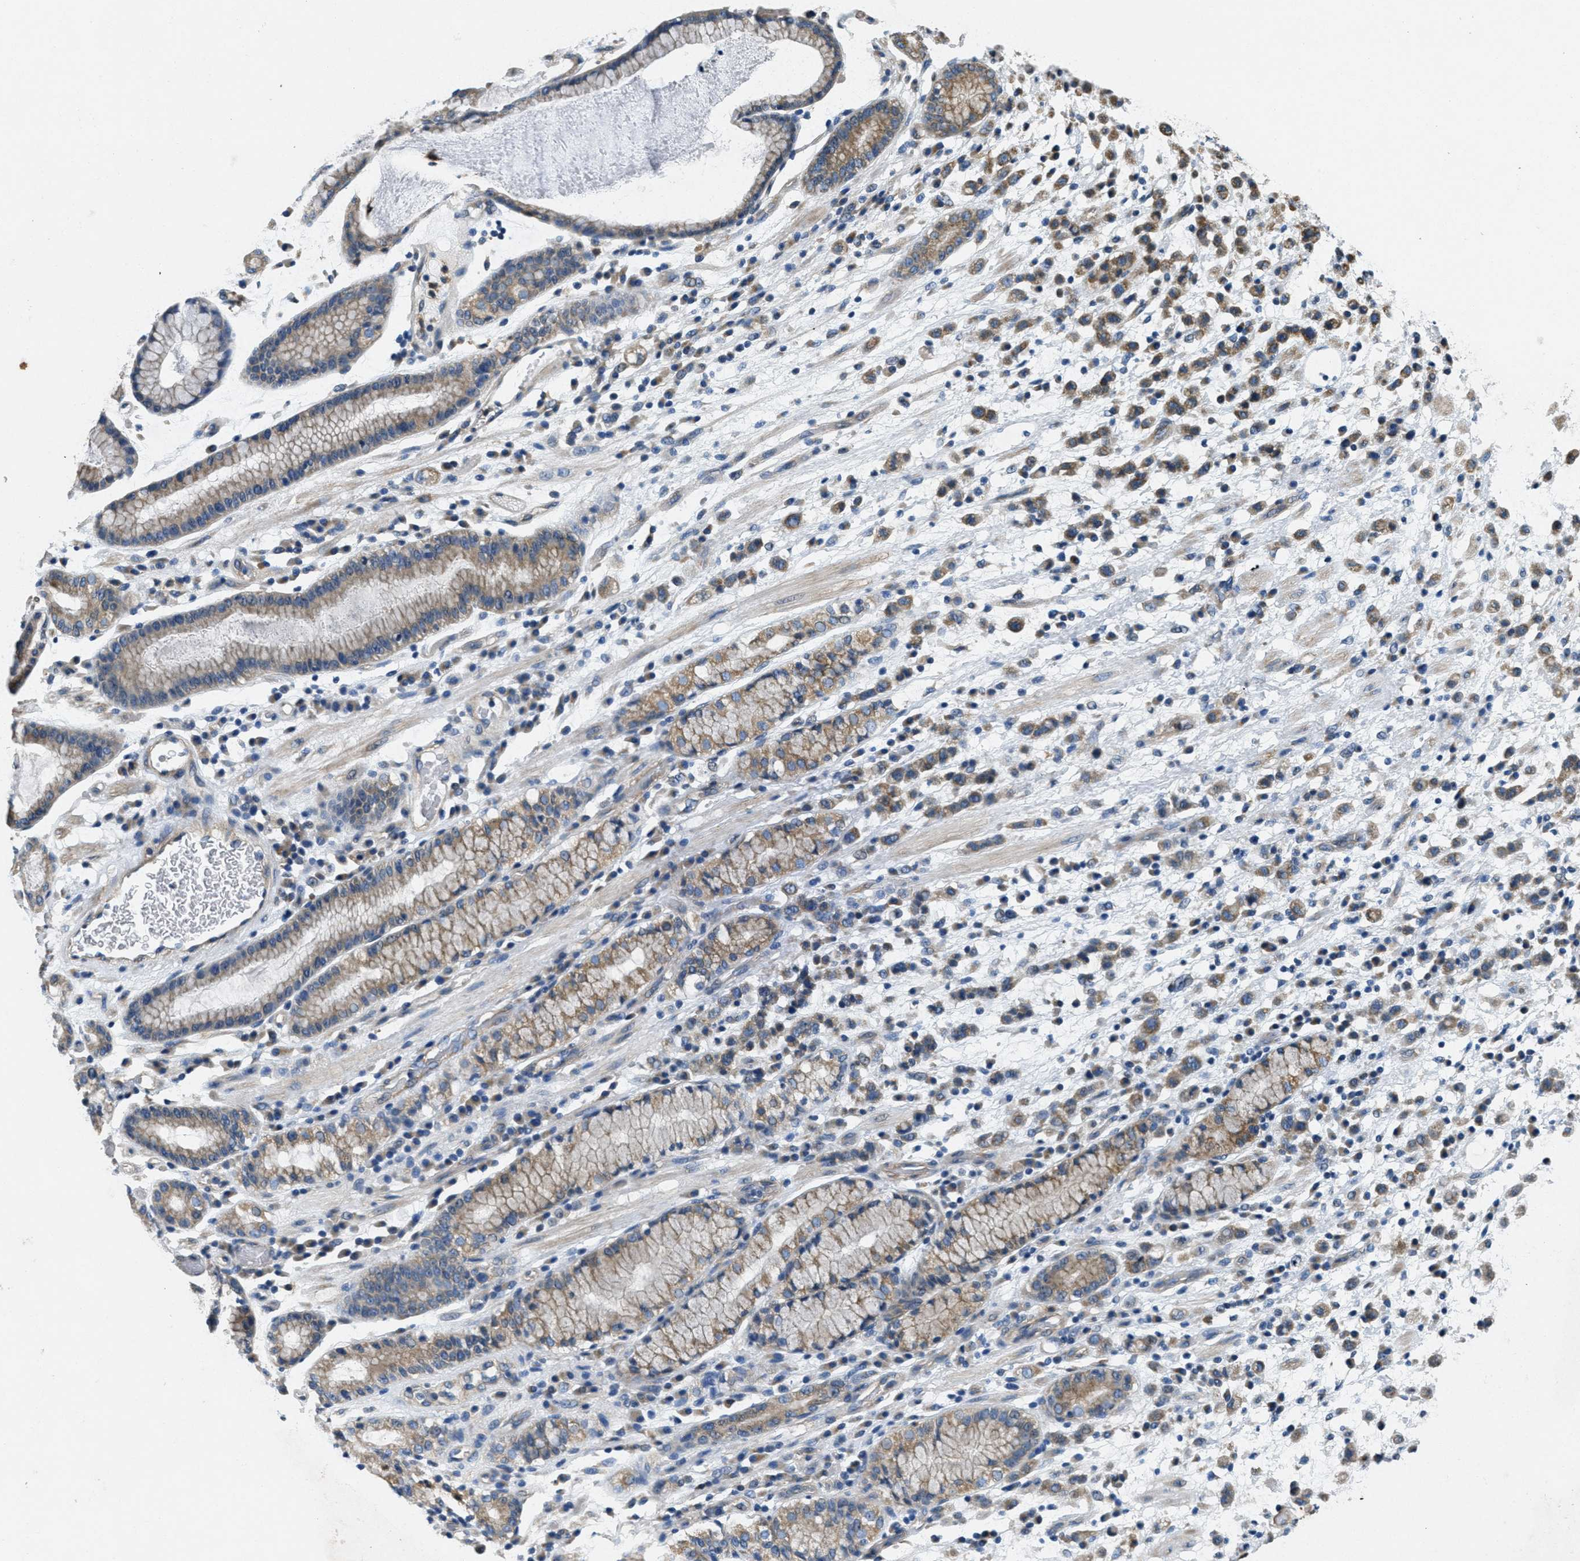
{"staining": {"intensity": "moderate", "quantity": ">75%", "location": "cytoplasmic/membranous"}, "tissue": "stomach cancer", "cell_type": "Tumor cells", "image_type": "cancer", "snomed": [{"axis": "morphology", "description": "Adenocarcinoma, NOS"}, {"axis": "topography", "description": "Stomach, lower"}], "caption": "A brown stain shows moderate cytoplasmic/membranous staining of a protein in adenocarcinoma (stomach) tumor cells.", "gene": "TOMM70", "patient": {"sex": "male", "age": 88}}